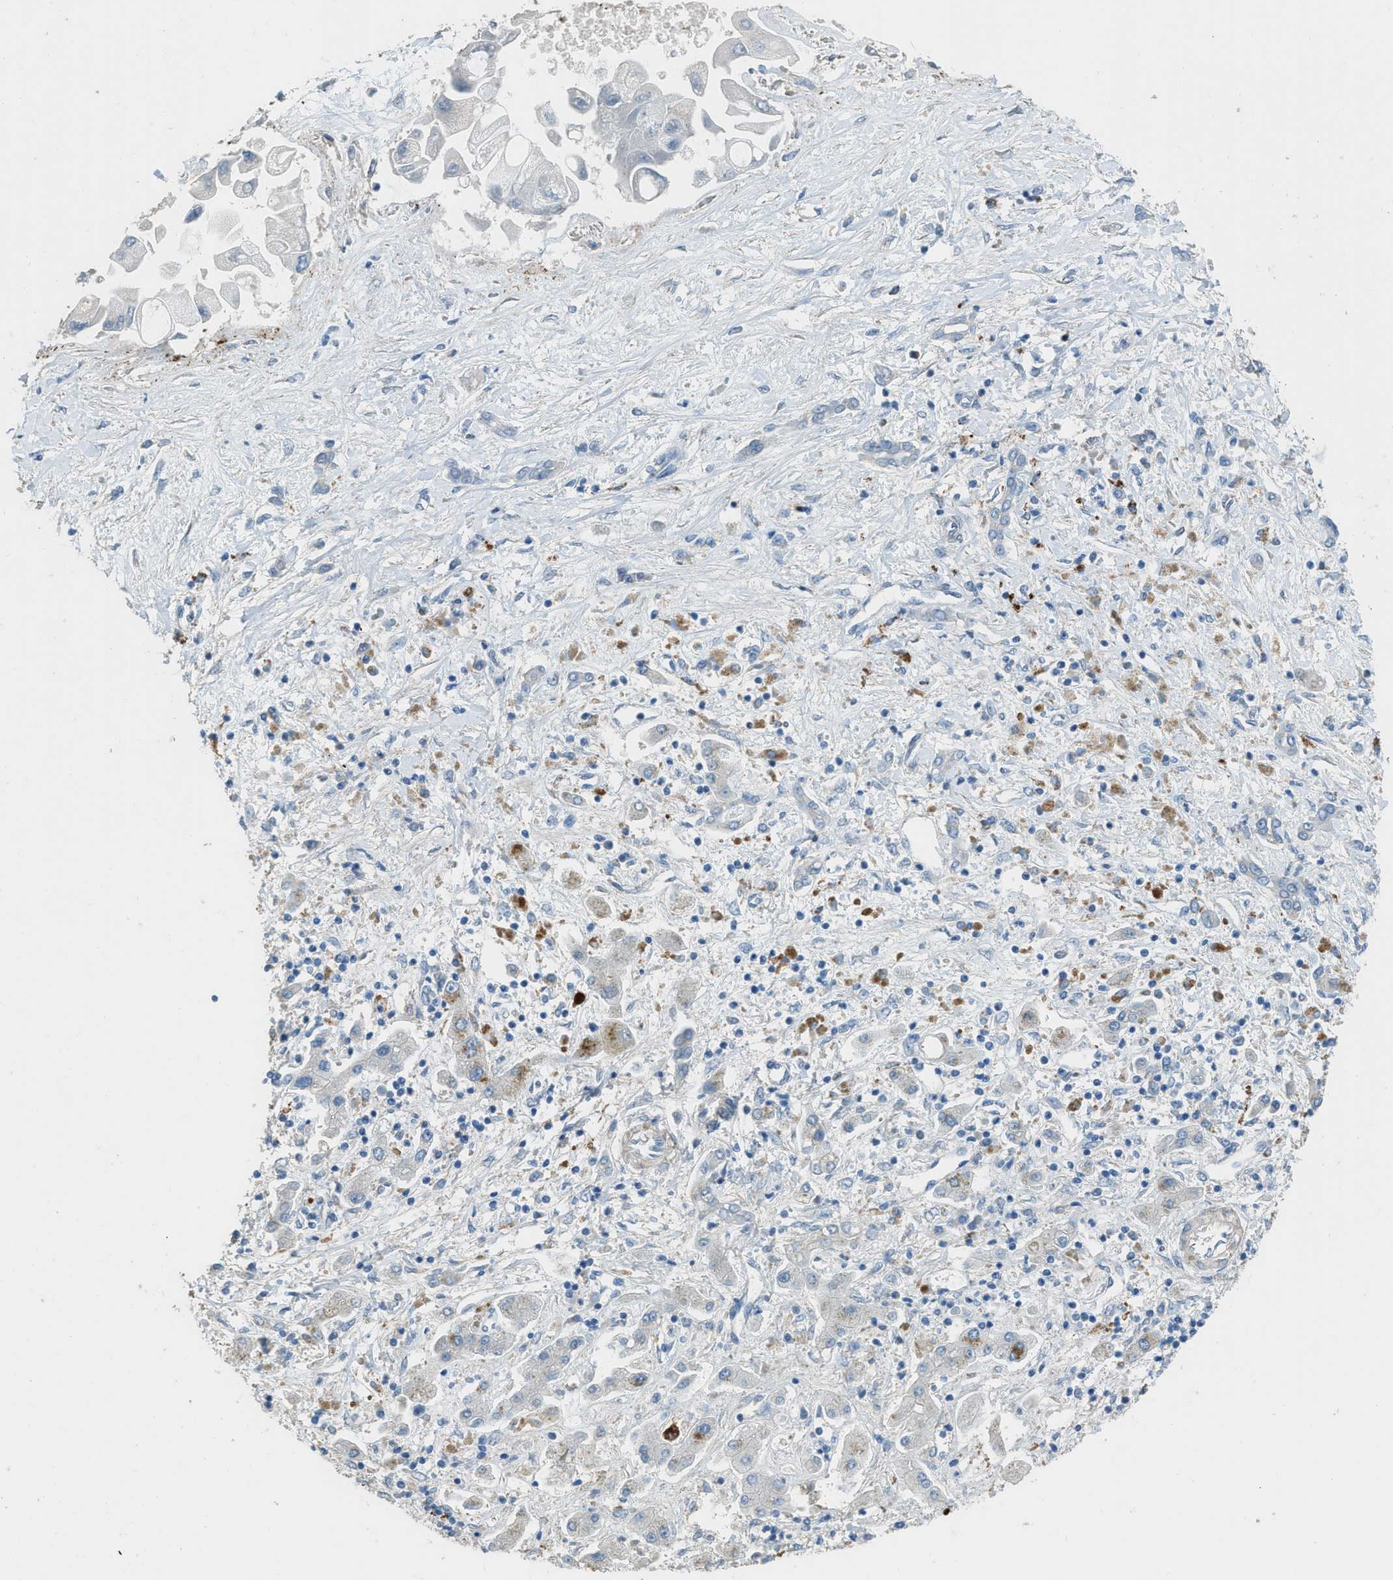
{"staining": {"intensity": "negative", "quantity": "none", "location": "none"}, "tissue": "liver cancer", "cell_type": "Tumor cells", "image_type": "cancer", "snomed": [{"axis": "morphology", "description": "Cholangiocarcinoma"}, {"axis": "topography", "description": "Liver"}], "caption": "IHC of liver cancer (cholangiocarcinoma) shows no expression in tumor cells. (Stains: DAB (3,3'-diaminobenzidine) immunohistochemistry (IHC) with hematoxylin counter stain, Microscopy: brightfield microscopy at high magnification).", "gene": "TIMD4", "patient": {"sex": "male", "age": 50}}